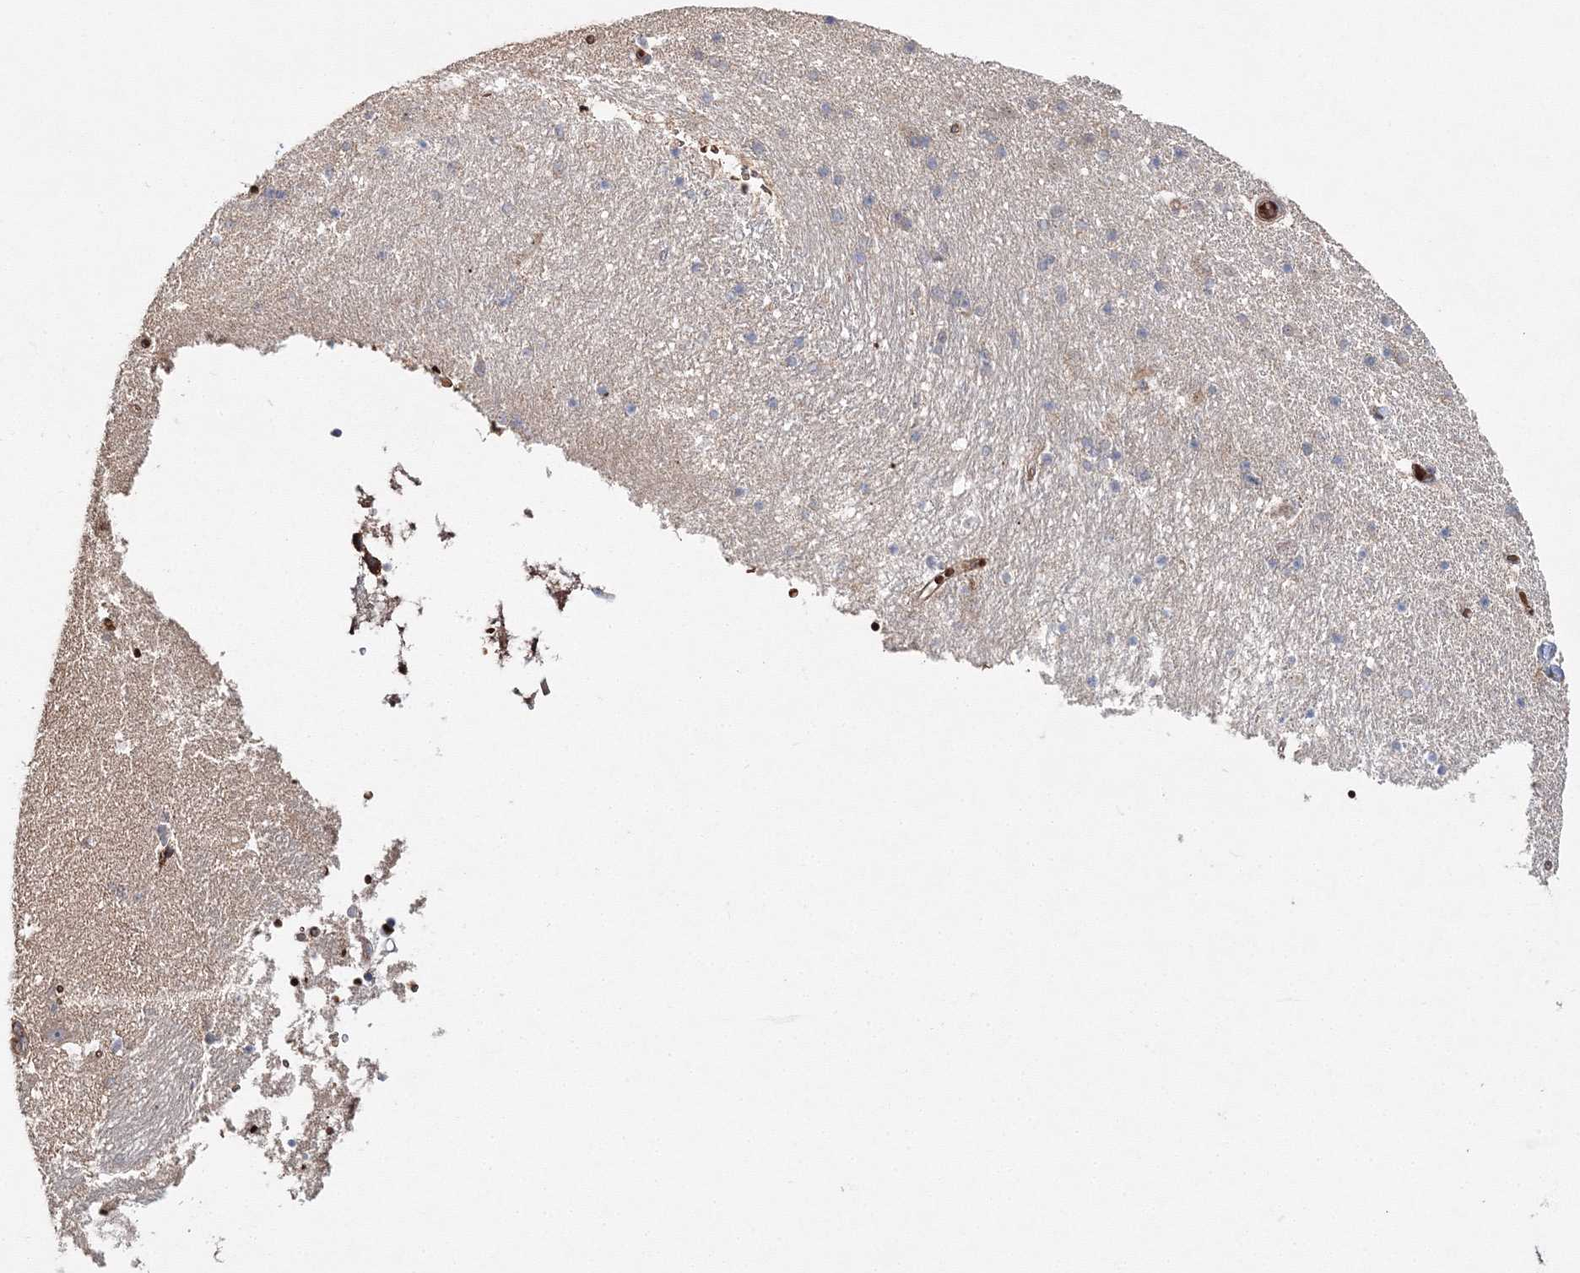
{"staining": {"intensity": "weak", "quantity": "<25%", "location": "nuclear"}, "tissue": "hippocampus", "cell_type": "Glial cells", "image_type": "normal", "snomed": [{"axis": "morphology", "description": "Normal tissue, NOS"}, {"axis": "topography", "description": "Hippocampus"}], "caption": "Immunohistochemistry image of unremarkable hippocampus: human hippocampus stained with DAB shows no significant protein positivity in glial cells. (DAB immunohistochemistry (IHC) with hematoxylin counter stain).", "gene": "PCBD2", "patient": {"sex": "male", "age": 45}}